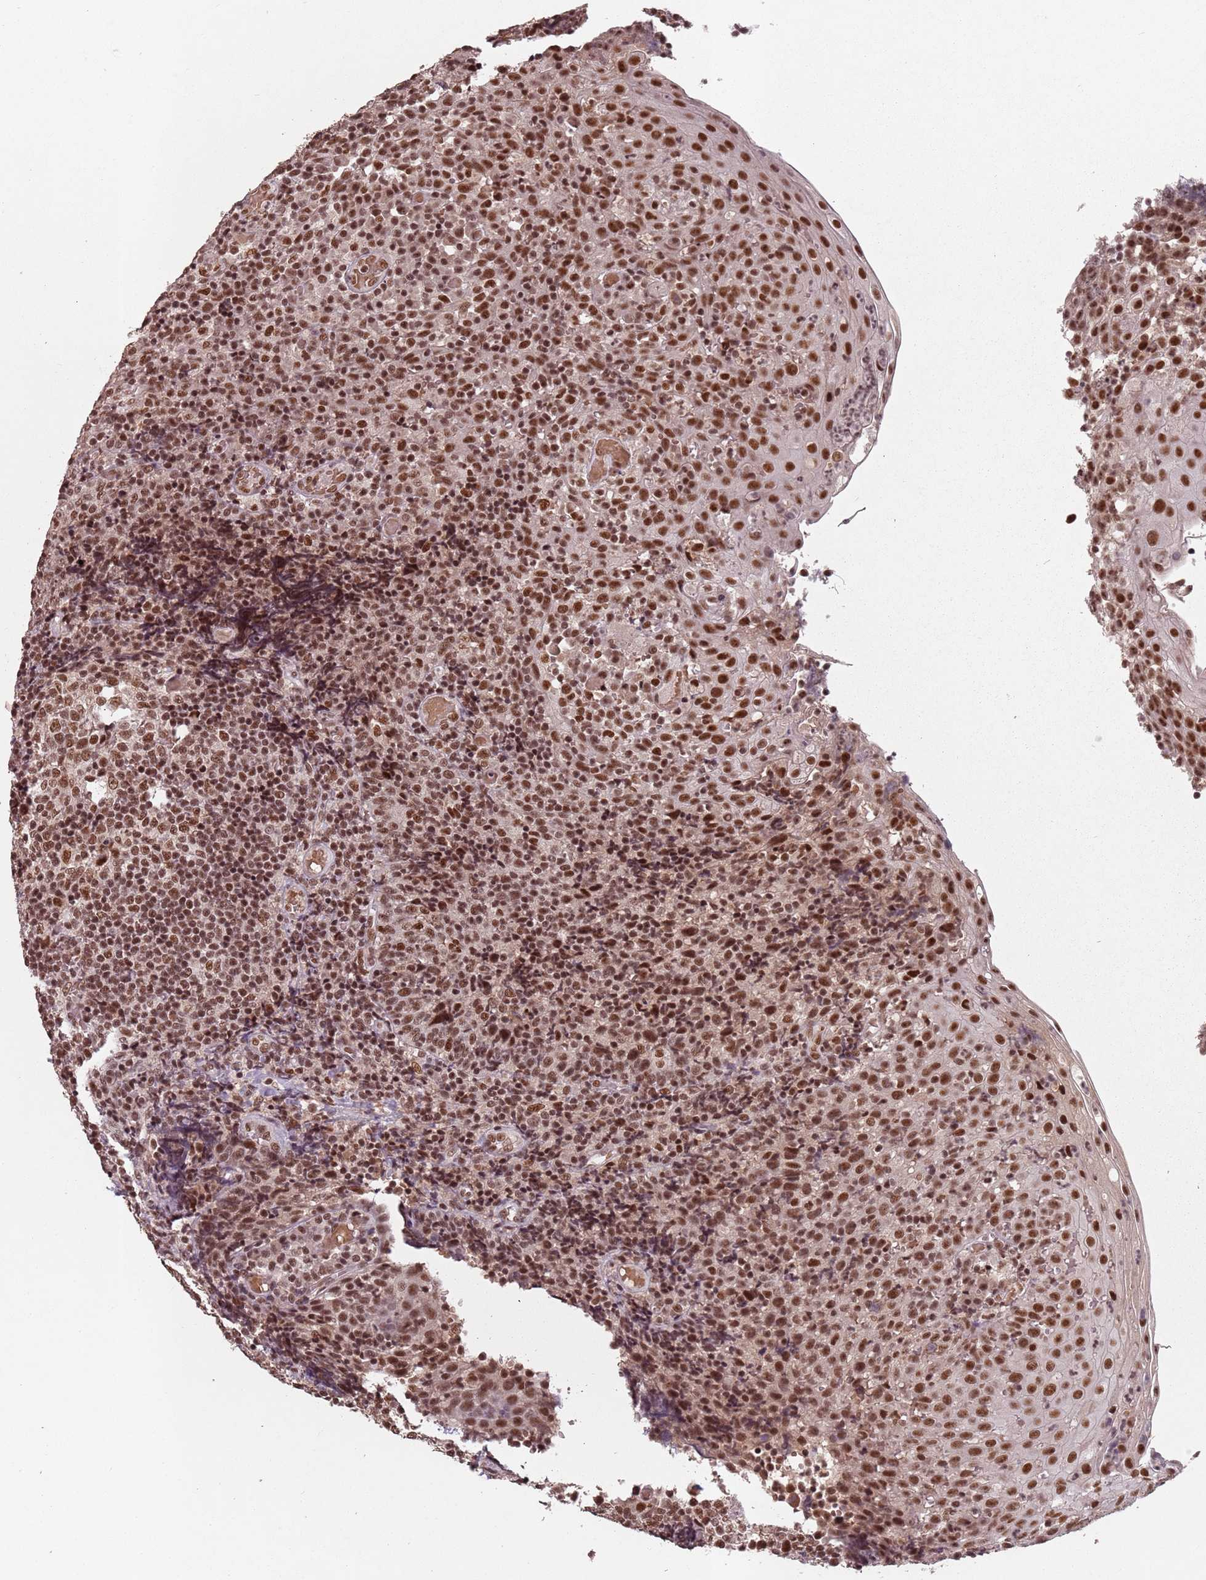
{"staining": {"intensity": "moderate", "quantity": ">75%", "location": "nuclear"}, "tissue": "tonsil", "cell_type": "Germinal center cells", "image_type": "normal", "snomed": [{"axis": "morphology", "description": "Normal tissue, NOS"}, {"axis": "topography", "description": "Tonsil"}], "caption": "There is medium levels of moderate nuclear staining in germinal center cells of normal tonsil, as demonstrated by immunohistochemical staining (brown color).", "gene": "NCBP1", "patient": {"sex": "female", "age": 19}}